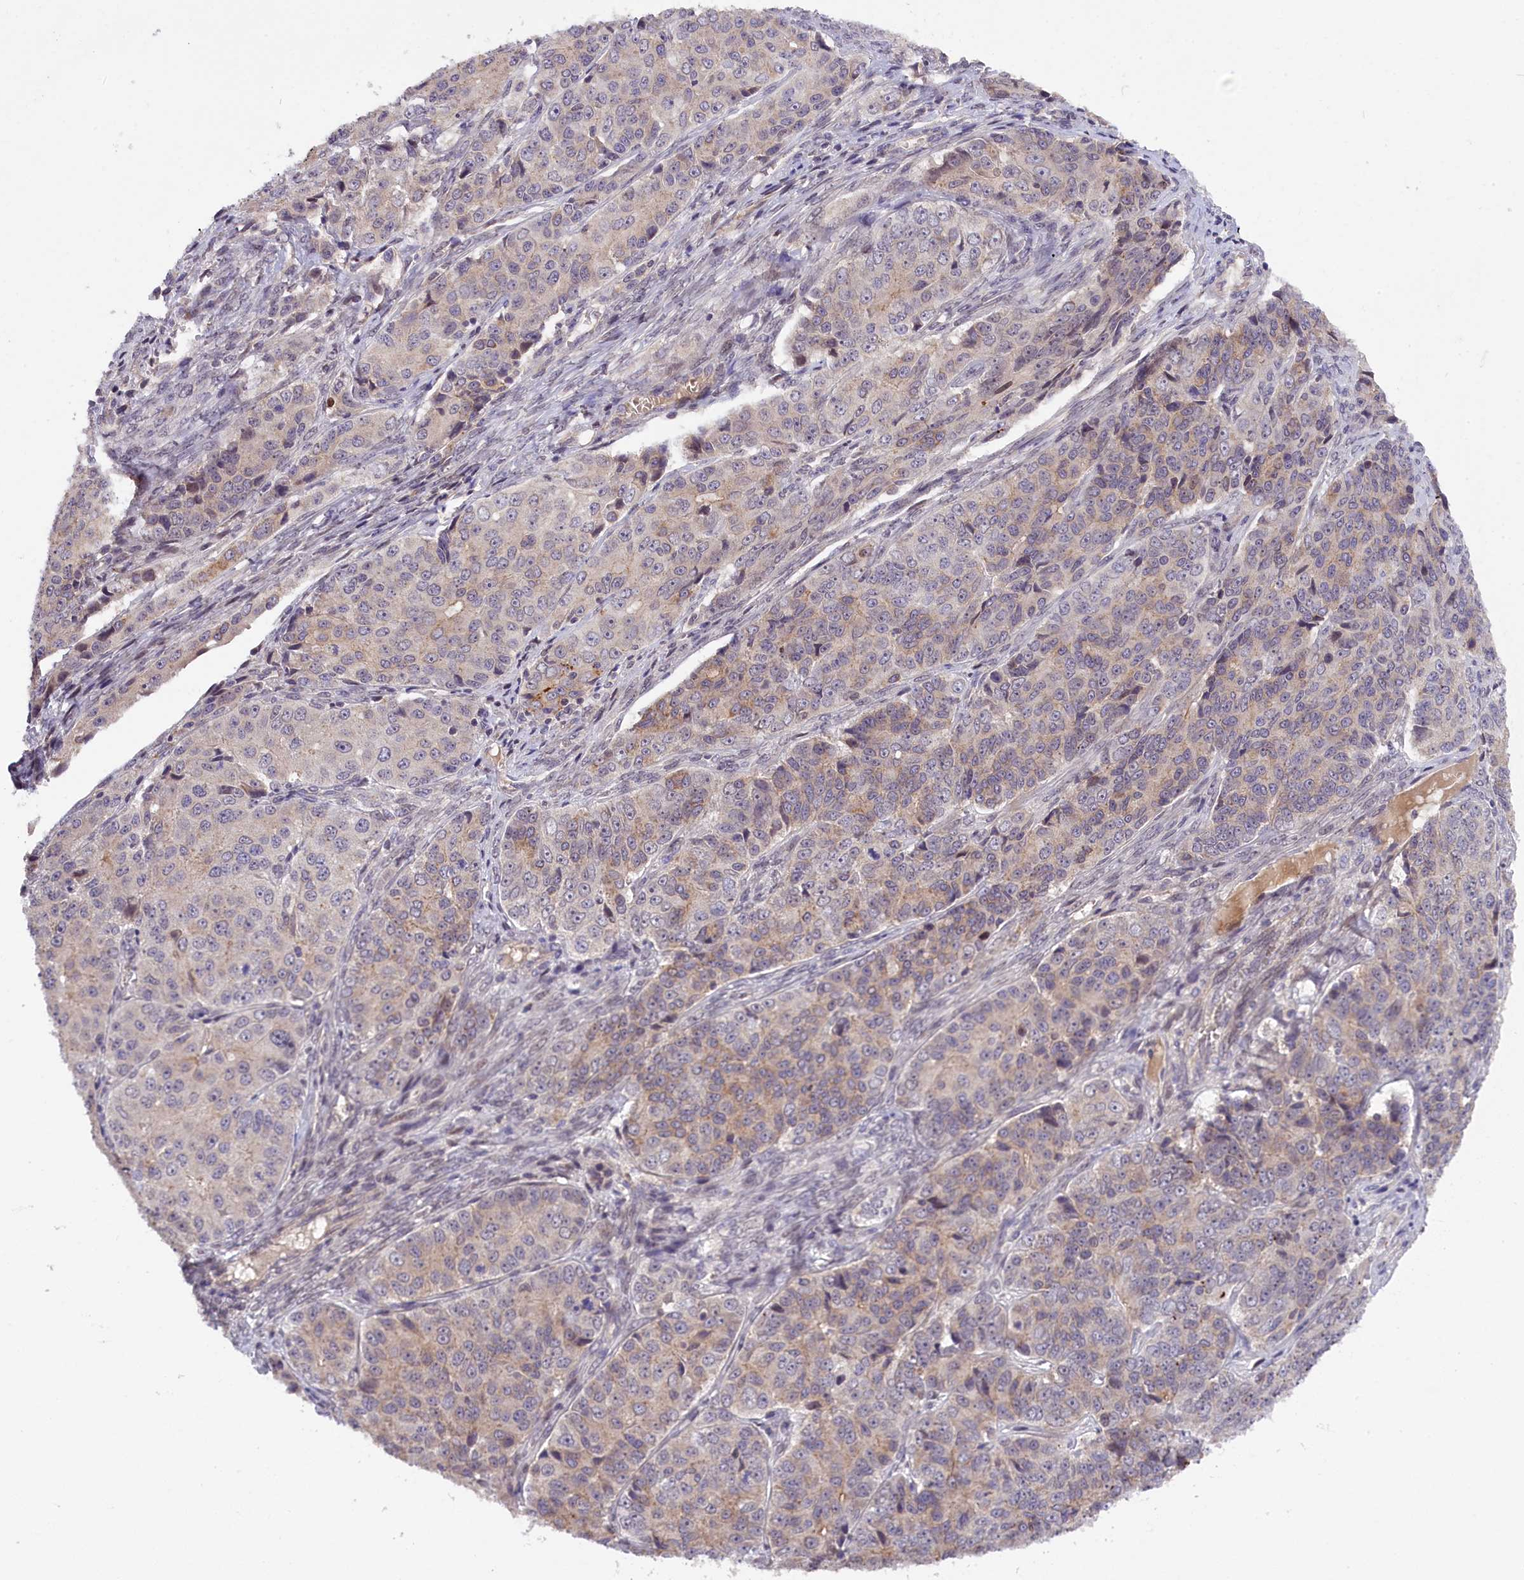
{"staining": {"intensity": "weak", "quantity": "25%-75%", "location": "cytoplasmic/membranous"}, "tissue": "ovarian cancer", "cell_type": "Tumor cells", "image_type": "cancer", "snomed": [{"axis": "morphology", "description": "Carcinoma, endometroid"}, {"axis": "topography", "description": "Ovary"}], "caption": "IHC image of neoplastic tissue: human ovarian endometroid carcinoma stained using IHC reveals low levels of weak protein expression localized specifically in the cytoplasmic/membranous of tumor cells, appearing as a cytoplasmic/membranous brown color.", "gene": "ZNF480", "patient": {"sex": "female", "age": 51}}